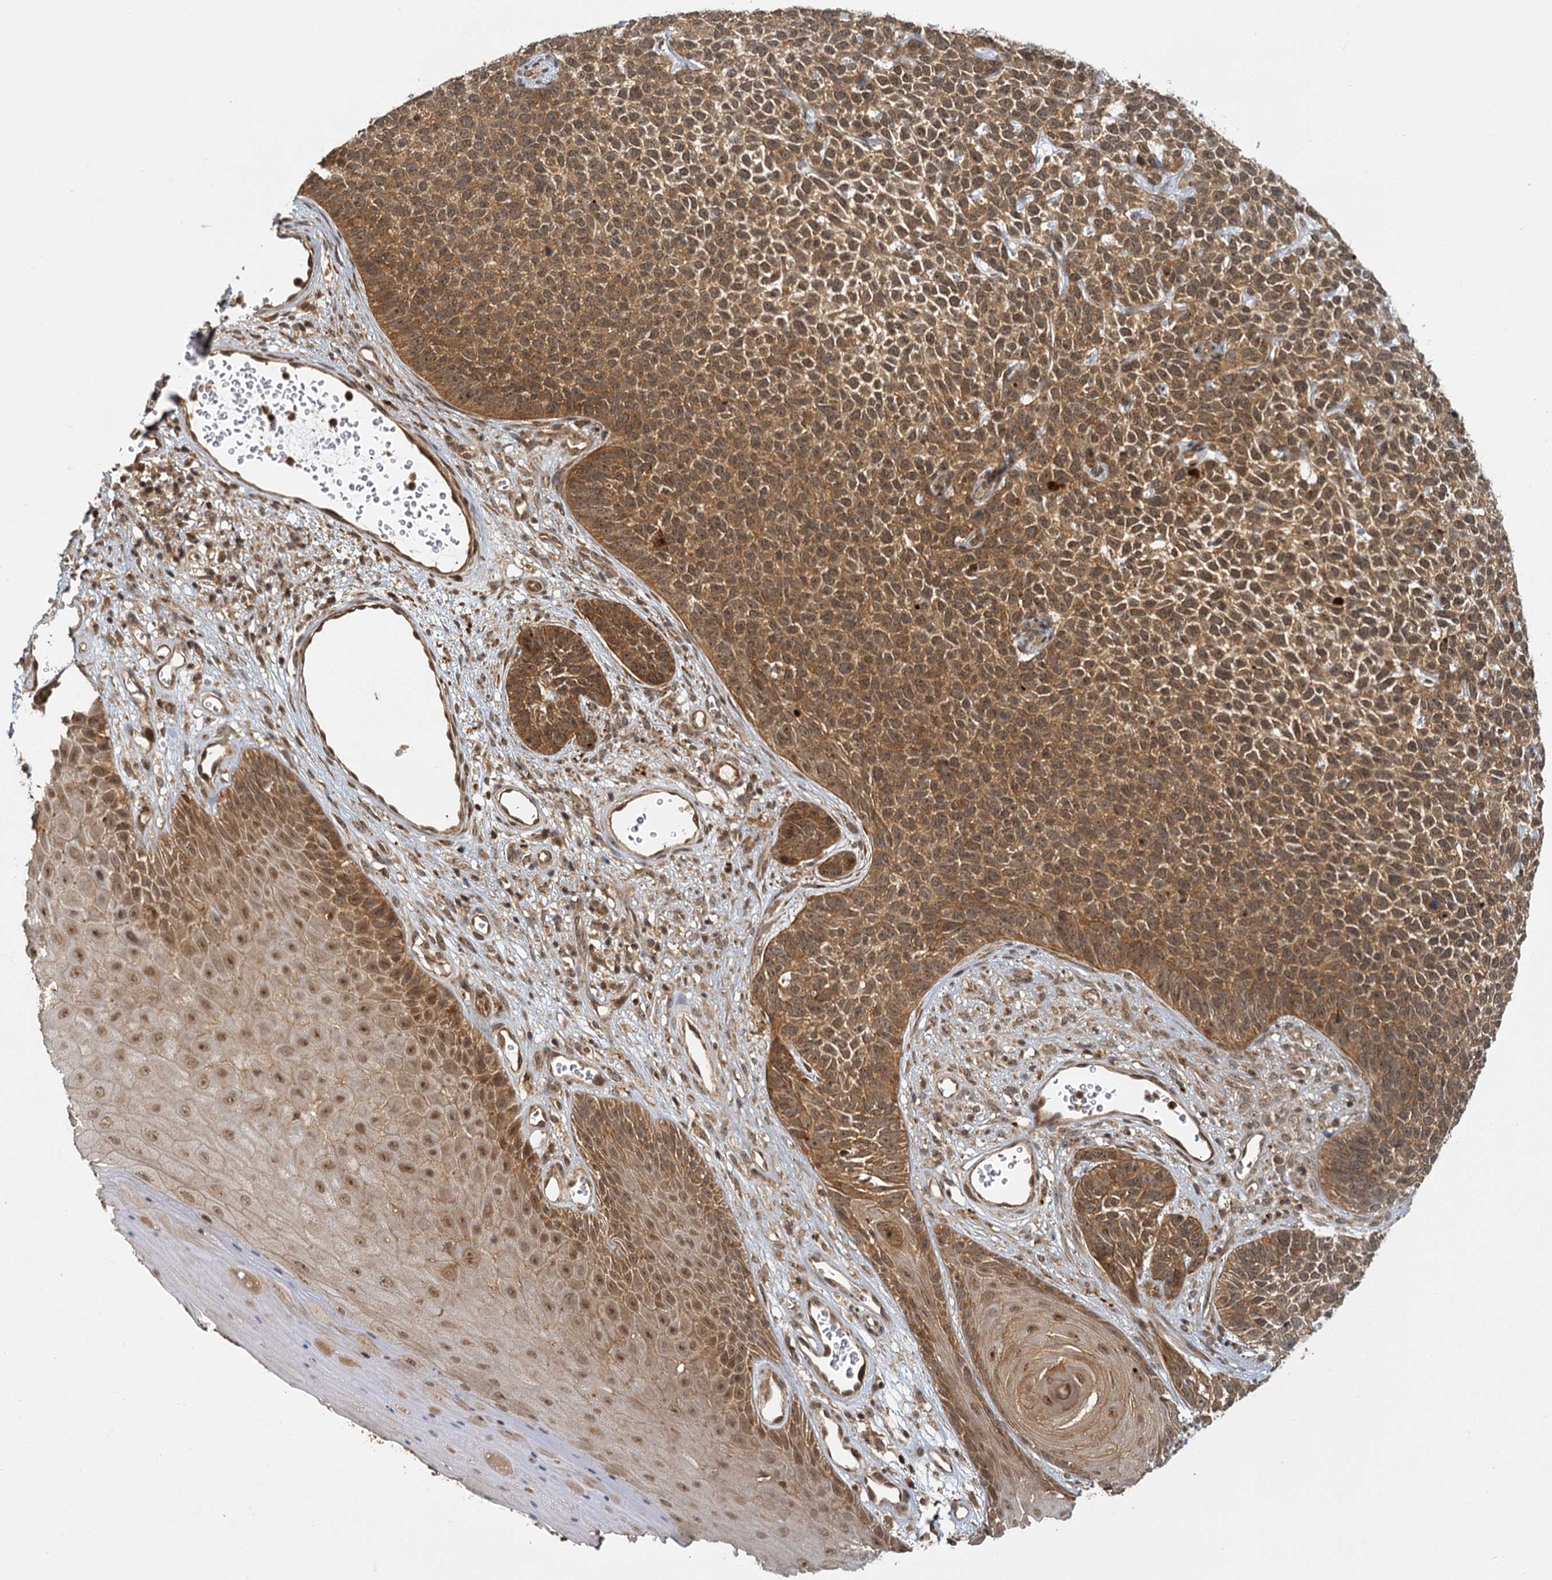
{"staining": {"intensity": "moderate", "quantity": ">75%", "location": "cytoplasmic/membranous,nuclear"}, "tissue": "skin cancer", "cell_type": "Tumor cells", "image_type": "cancer", "snomed": [{"axis": "morphology", "description": "Basal cell carcinoma"}, {"axis": "topography", "description": "Skin"}], "caption": "High-power microscopy captured an IHC micrograph of skin cancer (basal cell carcinoma), revealing moderate cytoplasmic/membranous and nuclear expression in about >75% of tumor cells.", "gene": "ZNF549", "patient": {"sex": "female", "age": 84}}